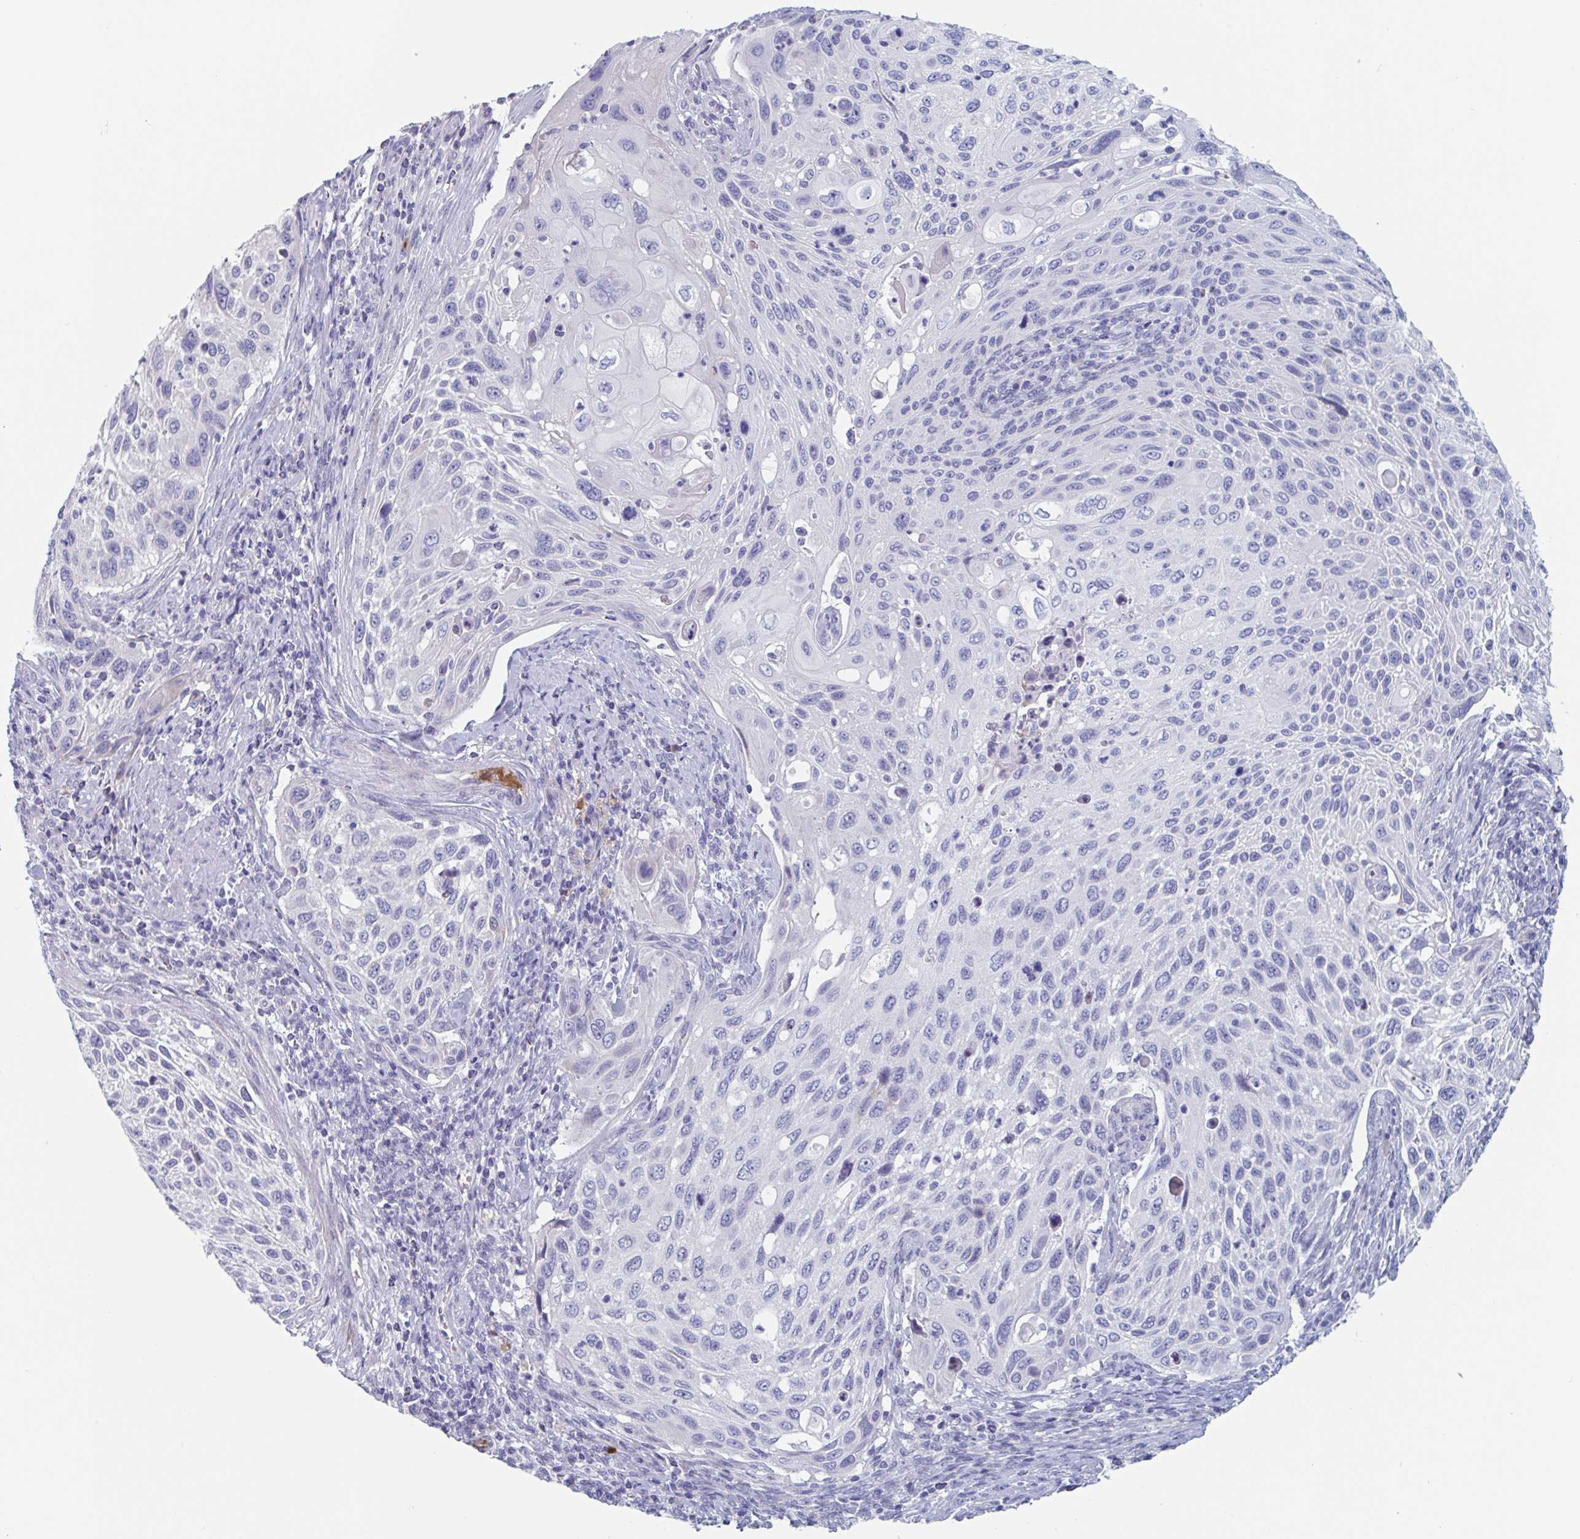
{"staining": {"intensity": "negative", "quantity": "none", "location": "none"}, "tissue": "cervical cancer", "cell_type": "Tumor cells", "image_type": "cancer", "snomed": [{"axis": "morphology", "description": "Squamous cell carcinoma, NOS"}, {"axis": "topography", "description": "Cervix"}], "caption": "Immunohistochemical staining of human squamous cell carcinoma (cervical) exhibits no significant positivity in tumor cells.", "gene": "NT5C3B", "patient": {"sex": "female", "age": 70}}